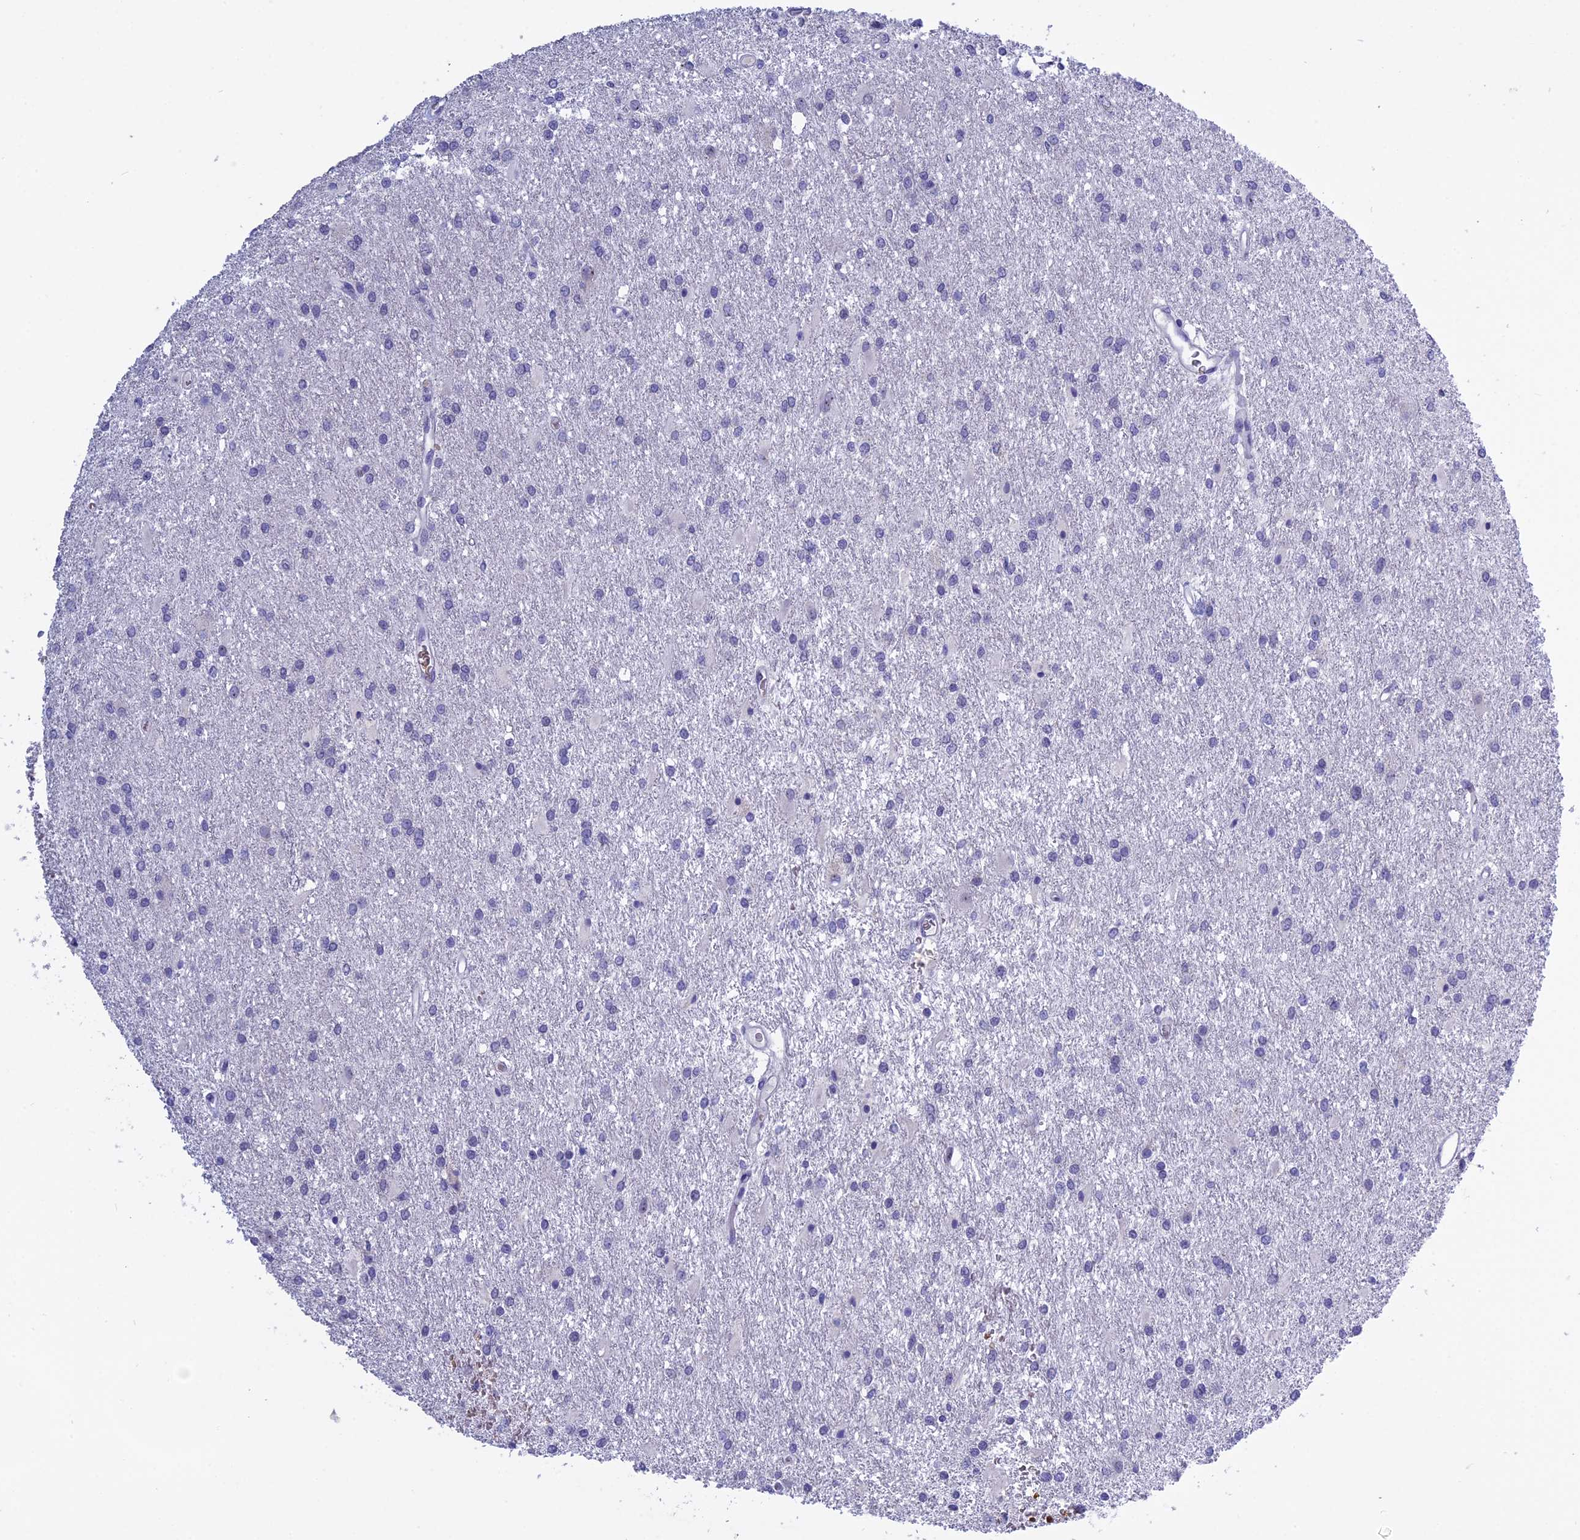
{"staining": {"intensity": "negative", "quantity": "none", "location": "none"}, "tissue": "glioma", "cell_type": "Tumor cells", "image_type": "cancer", "snomed": [{"axis": "morphology", "description": "Glioma, malignant, High grade"}, {"axis": "topography", "description": "Brain"}], "caption": "Tumor cells are negative for brown protein staining in malignant glioma (high-grade). (Immunohistochemistry (ihc), brightfield microscopy, high magnification).", "gene": "KNOP1", "patient": {"sex": "female", "age": 50}}